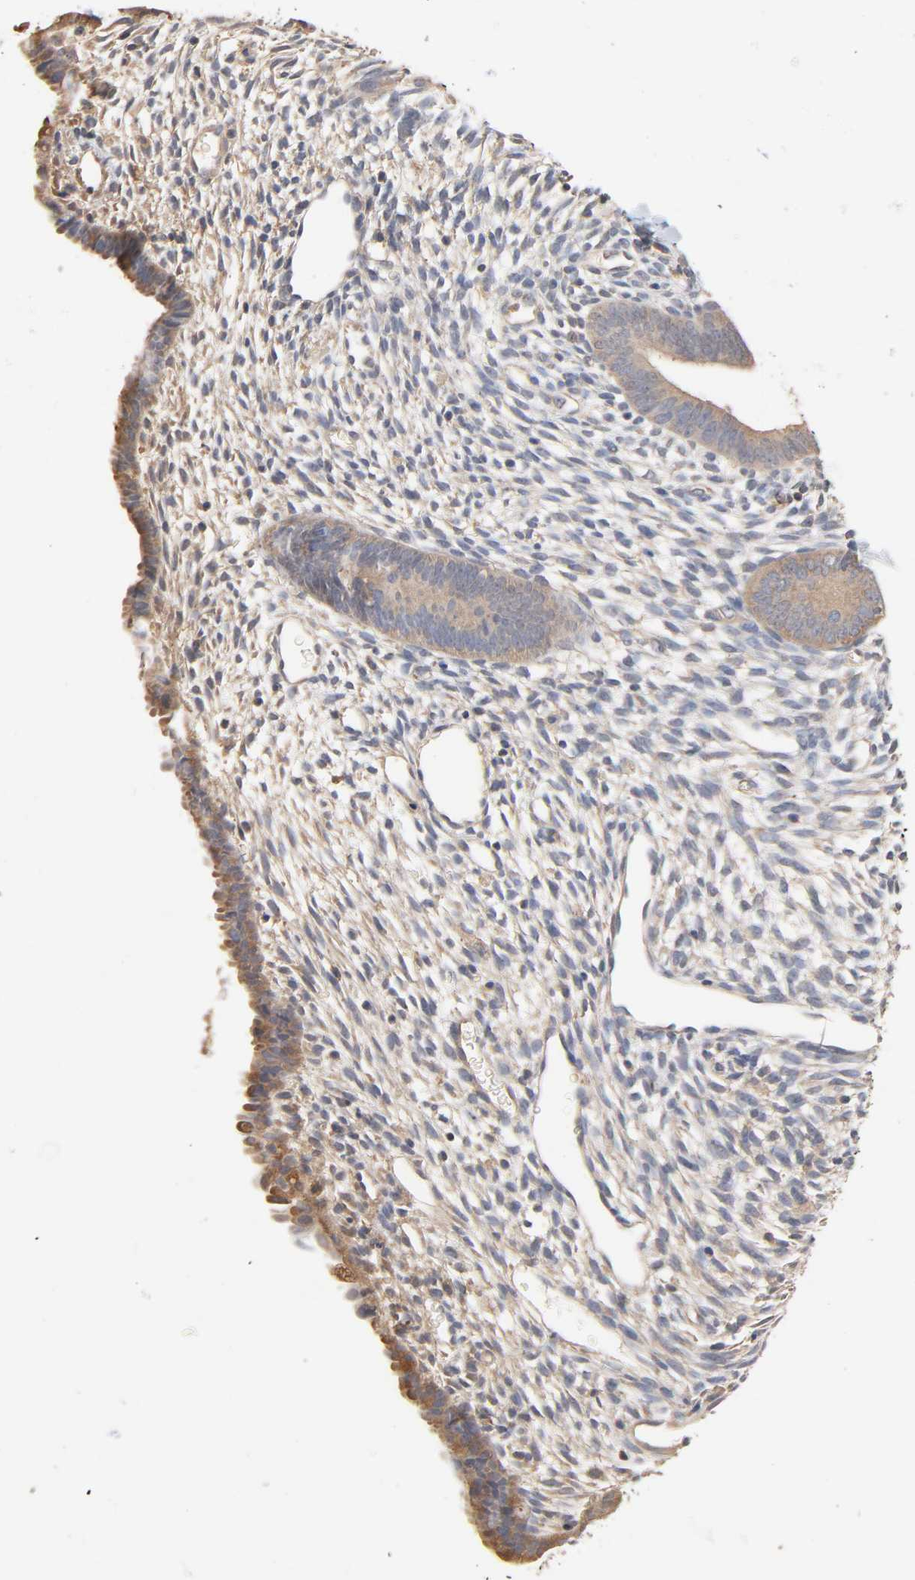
{"staining": {"intensity": "weak", "quantity": "<25%", "location": "cytoplasmic/membranous"}, "tissue": "endometrium", "cell_type": "Cells in endometrial stroma", "image_type": "normal", "snomed": [{"axis": "morphology", "description": "Normal tissue, NOS"}, {"axis": "topography", "description": "Endometrium"}], "caption": "DAB immunohistochemical staining of benign endometrium shows no significant staining in cells in endometrial stroma. (DAB (3,3'-diaminobenzidine) immunohistochemistry (IHC) visualized using brightfield microscopy, high magnification).", "gene": "ALDOA", "patient": {"sex": "female", "age": 57}}